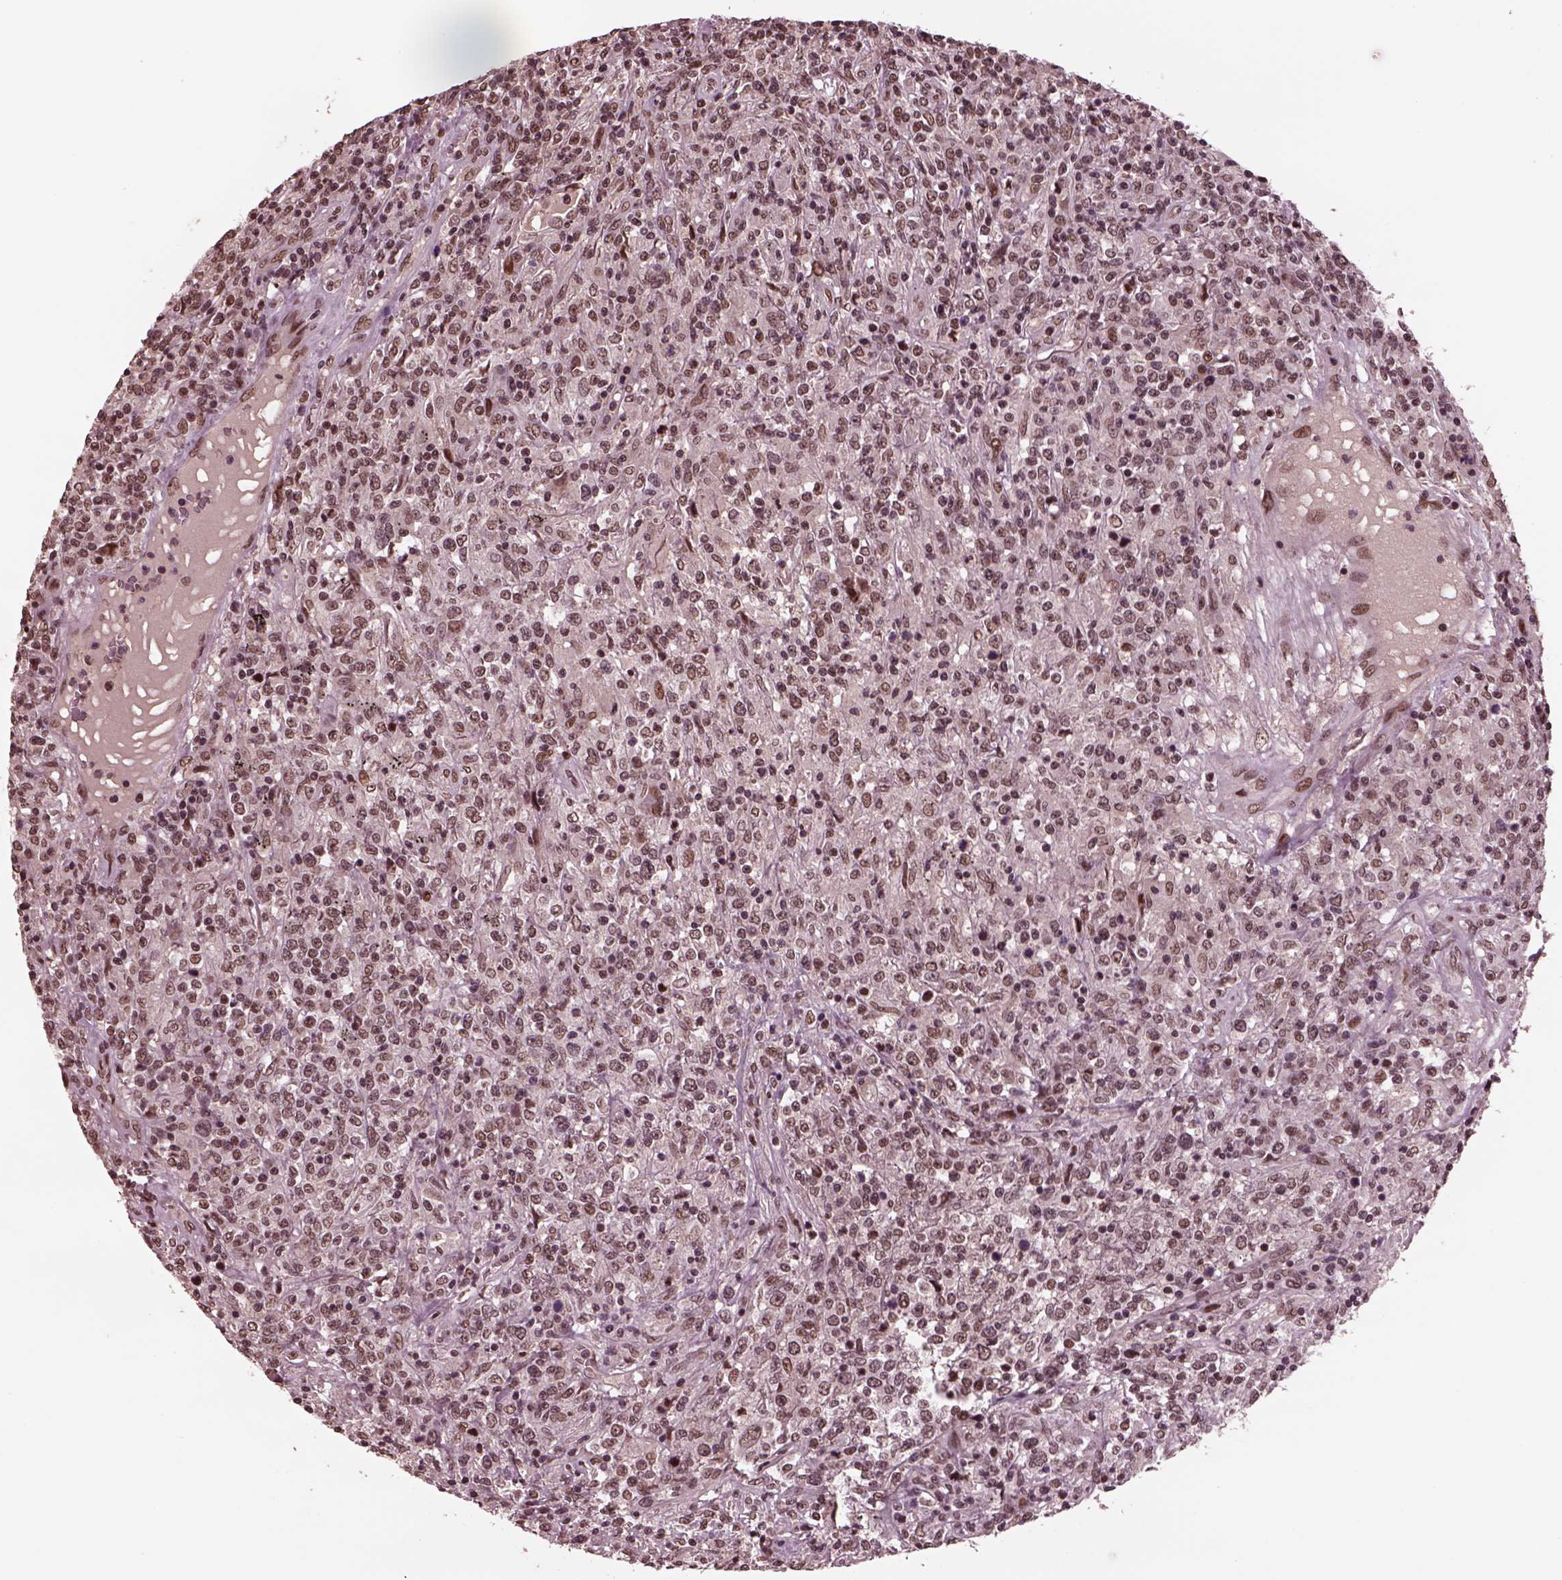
{"staining": {"intensity": "weak", "quantity": "25%-75%", "location": "nuclear"}, "tissue": "lymphoma", "cell_type": "Tumor cells", "image_type": "cancer", "snomed": [{"axis": "morphology", "description": "Malignant lymphoma, non-Hodgkin's type, High grade"}, {"axis": "topography", "description": "Lung"}], "caption": "Immunohistochemistry photomicrograph of high-grade malignant lymphoma, non-Hodgkin's type stained for a protein (brown), which exhibits low levels of weak nuclear expression in about 25%-75% of tumor cells.", "gene": "NAP1L5", "patient": {"sex": "male", "age": 79}}